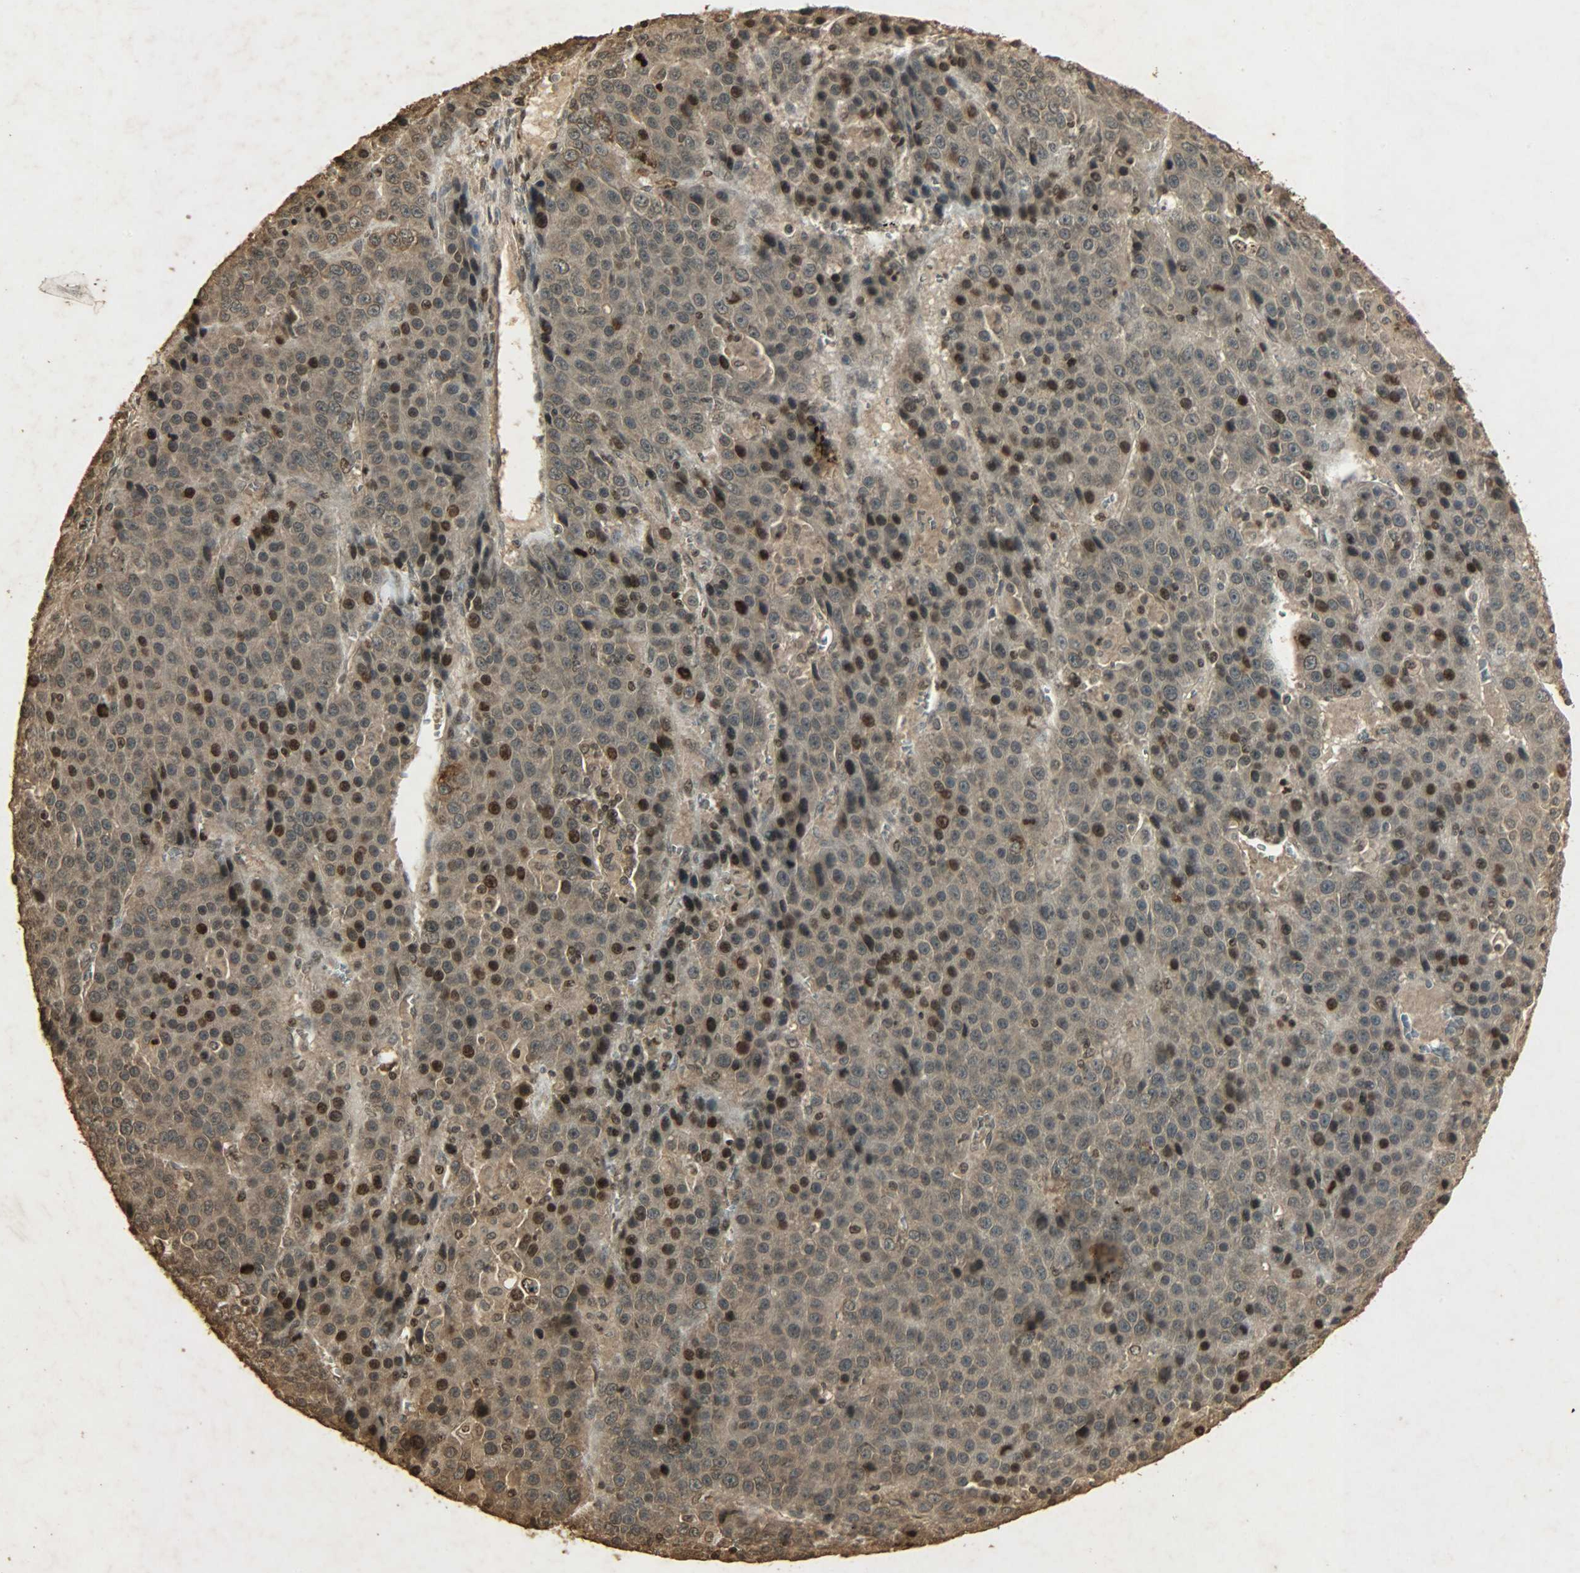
{"staining": {"intensity": "strong", "quantity": ">75%", "location": "cytoplasmic/membranous,nuclear"}, "tissue": "liver cancer", "cell_type": "Tumor cells", "image_type": "cancer", "snomed": [{"axis": "morphology", "description": "Carcinoma, Hepatocellular, NOS"}, {"axis": "topography", "description": "Liver"}], "caption": "Liver cancer (hepatocellular carcinoma) was stained to show a protein in brown. There is high levels of strong cytoplasmic/membranous and nuclear positivity in approximately >75% of tumor cells. Immunohistochemistry (ihc) stains the protein of interest in brown and the nuclei are stained blue.", "gene": "PPP3R1", "patient": {"sex": "female", "age": 53}}